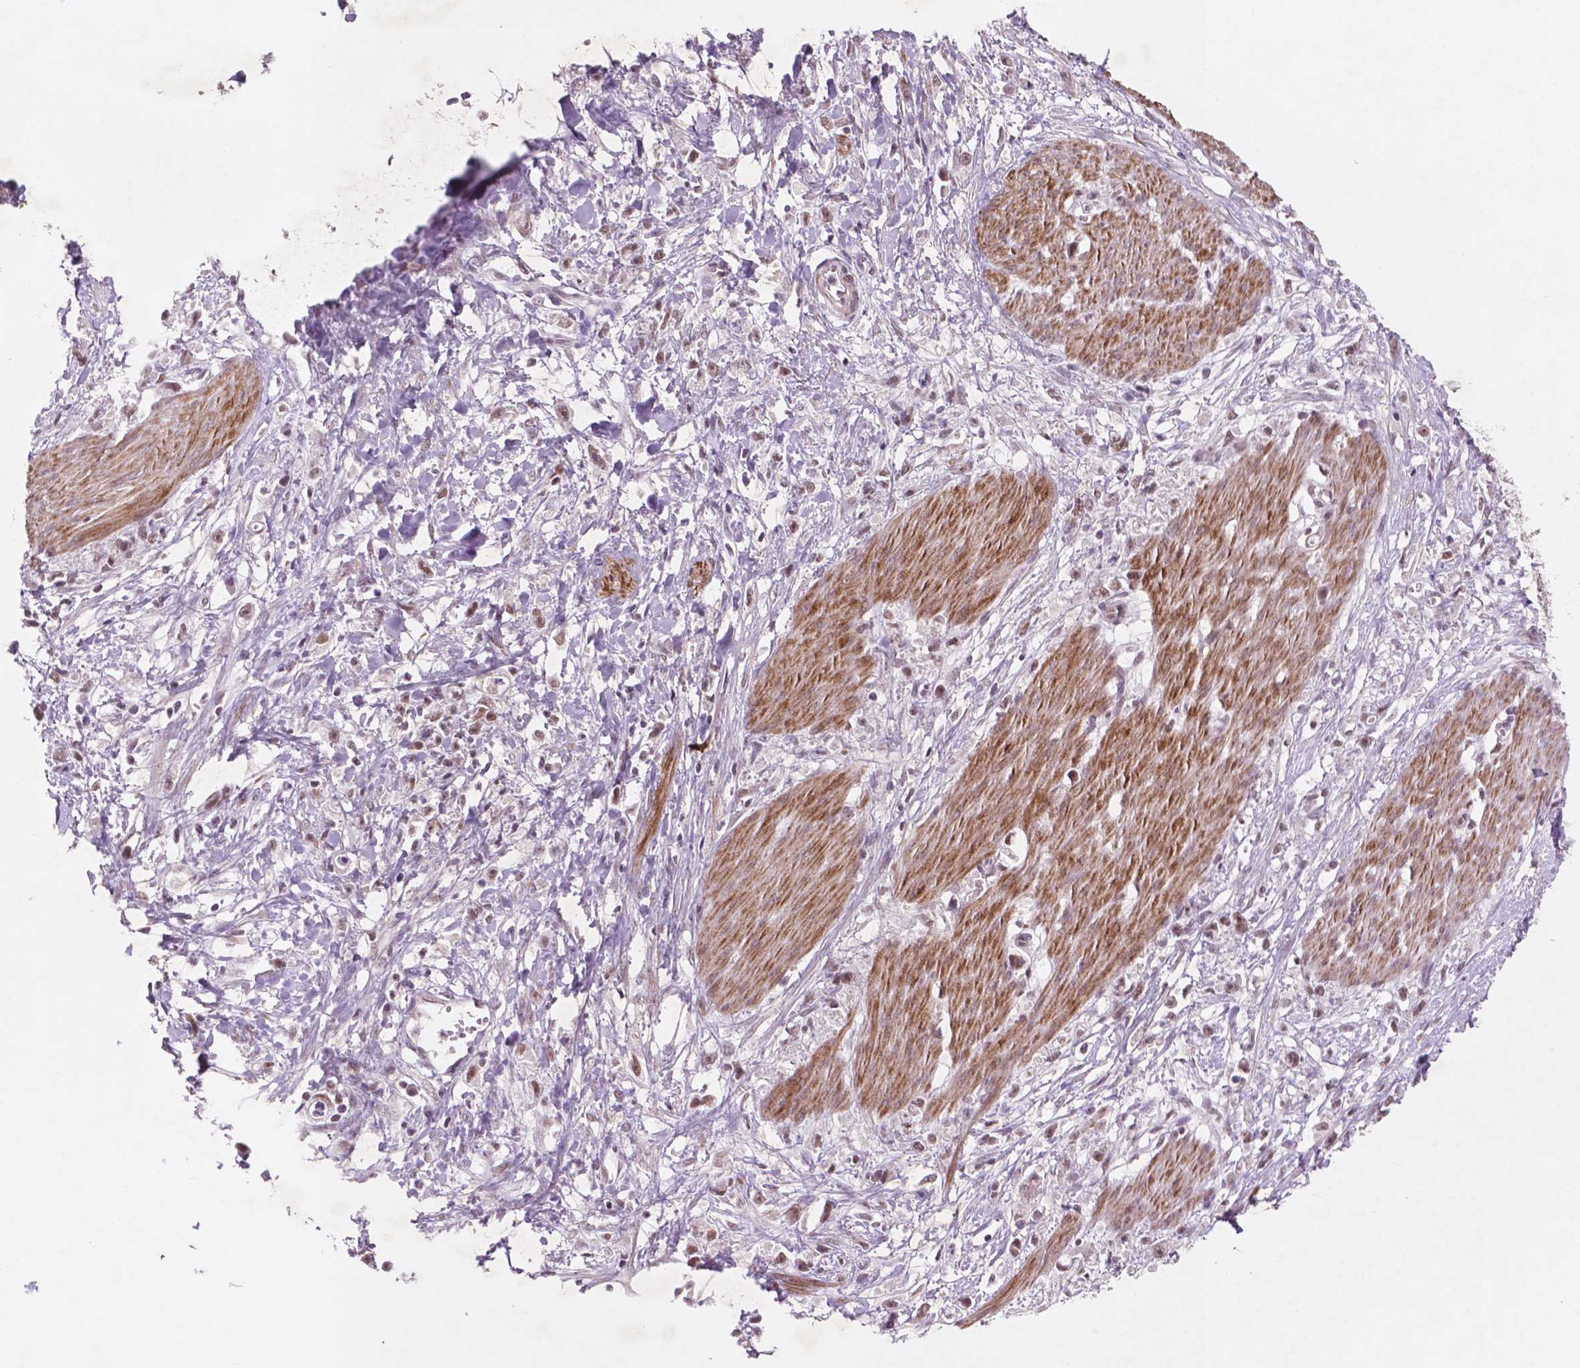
{"staining": {"intensity": "moderate", "quantity": ">75%", "location": "nuclear"}, "tissue": "stomach cancer", "cell_type": "Tumor cells", "image_type": "cancer", "snomed": [{"axis": "morphology", "description": "Adenocarcinoma, NOS"}, {"axis": "topography", "description": "Stomach"}], "caption": "A histopathology image of human stomach cancer (adenocarcinoma) stained for a protein demonstrates moderate nuclear brown staining in tumor cells.", "gene": "CTR9", "patient": {"sex": "female", "age": 59}}